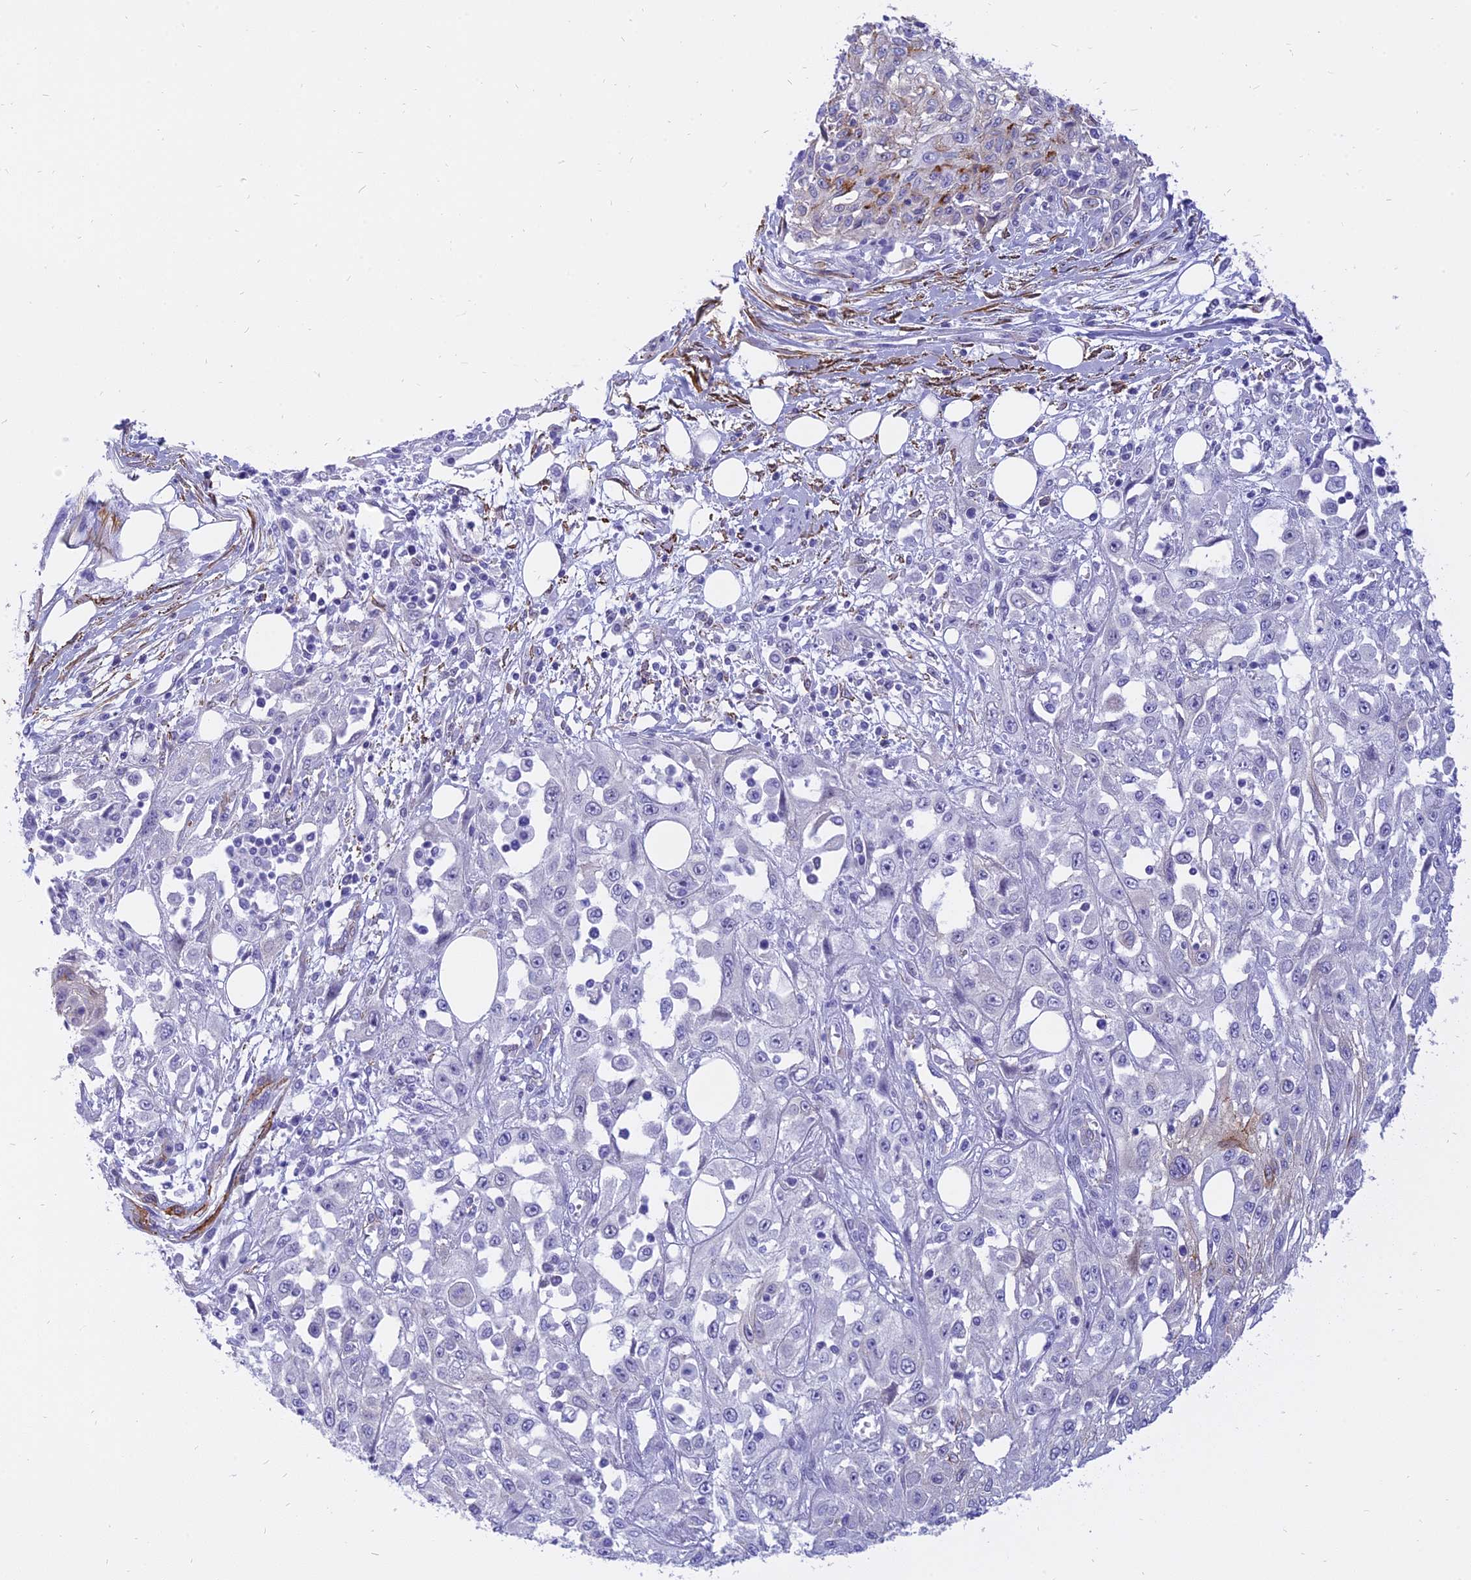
{"staining": {"intensity": "negative", "quantity": "none", "location": "none"}, "tissue": "skin cancer", "cell_type": "Tumor cells", "image_type": "cancer", "snomed": [{"axis": "morphology", "description": "Squamous cell carcinoma, NOS"}, {"axis": "morphology", "description": "Squamous cell carcinoma, metastatic, NOS"}, {"axis": "topography", "description": "Skin"}, {"axis": "topography", "description": "Lymph node"}], "caption": "This is a histopathology image of immunohistochemistry (IHC) staining of skin cancer, which shows no expression in tumor cells.", "gene": "CENPV", "patient": {"sex": "male", "age": 75}}